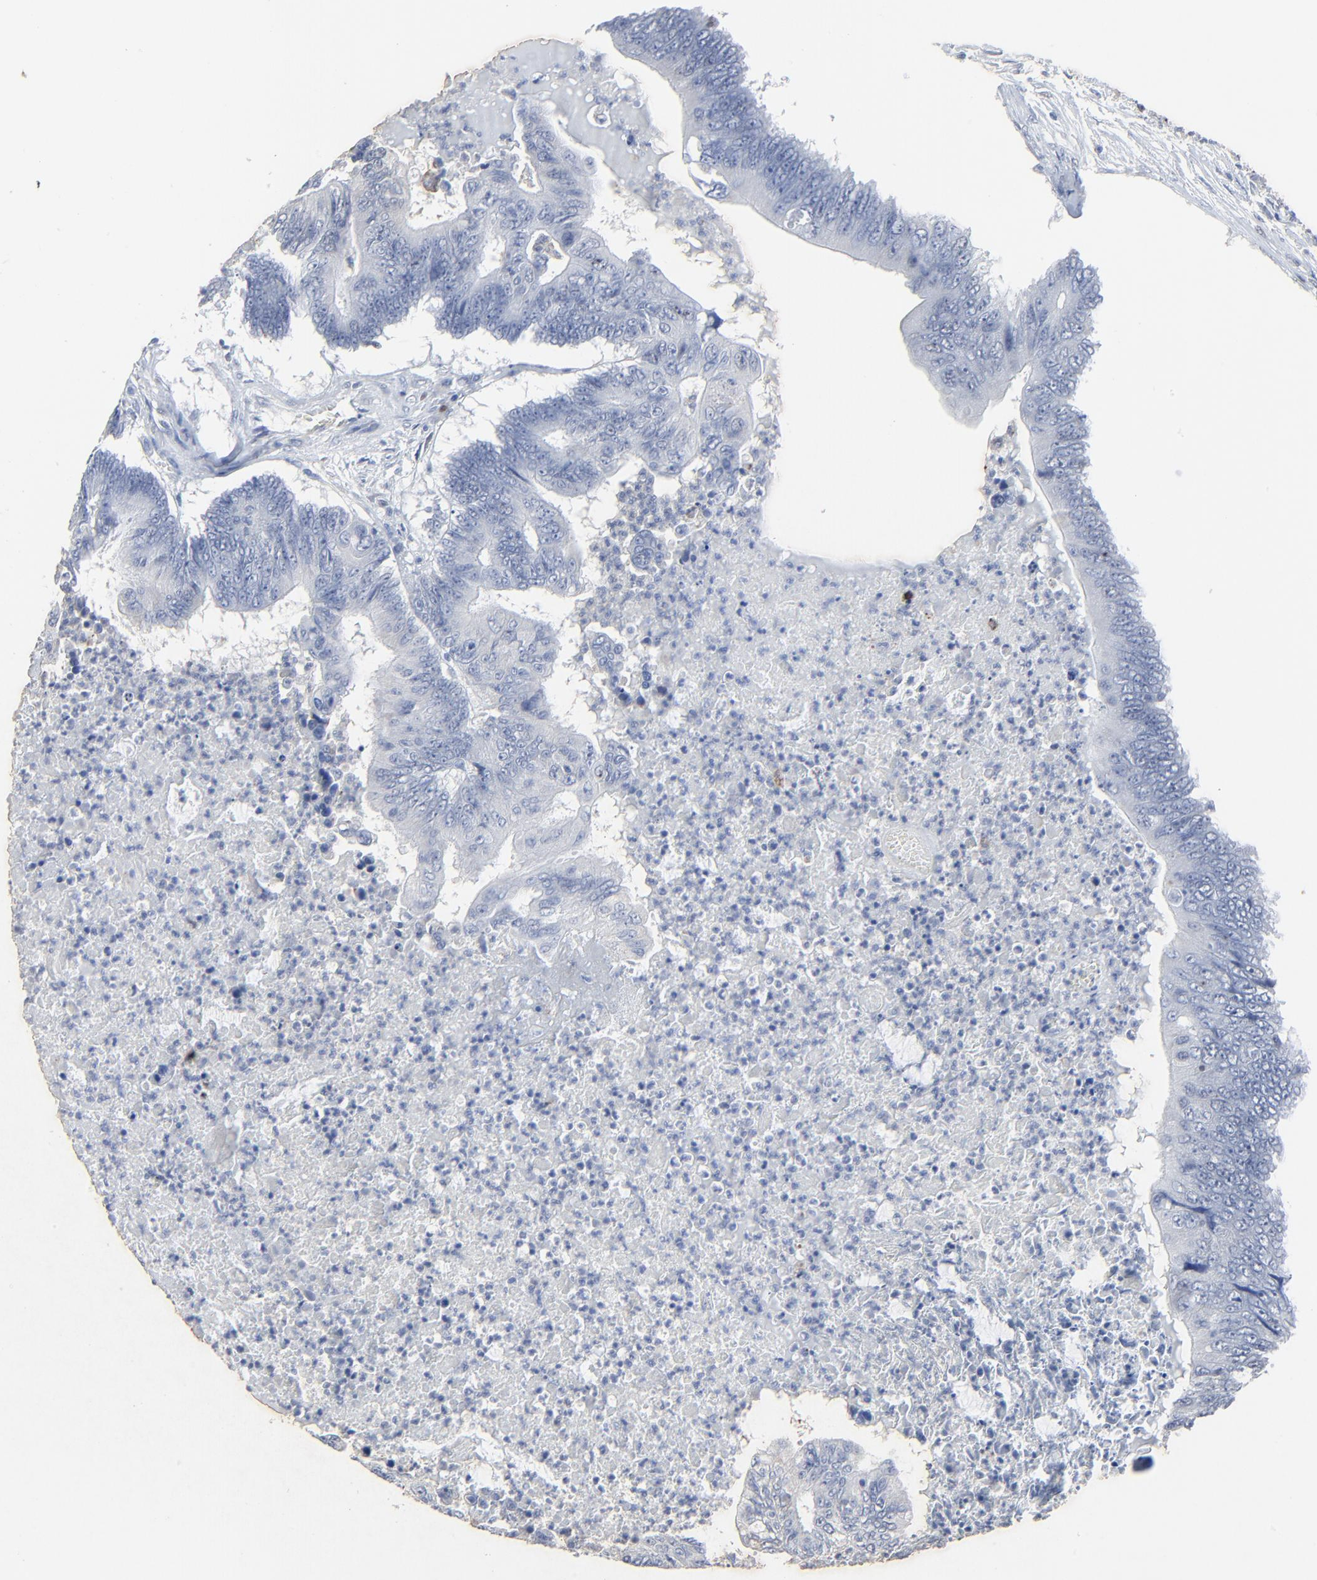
{"staining": {"intensity": "negative", "quantity": "none", "location": "none"}, "tissue": "colorectal cancer", "cell_type": "Tumor cells", "image_type": "cancer", "snomed": [{"axis": "morphology", "description": "Adenocarcinoma, NOS"}, {"axis": "topography", "description": "Colon"}], "caption": "This is a micrograph of immunohistochemistry staining of colorectal adenocarcinoma, which shows no staining in tumor cells. (DAB IHC with hematoxylin counter stain).", "gene": "BIRC3", "patient": {"sex": "male", "age": 65}}